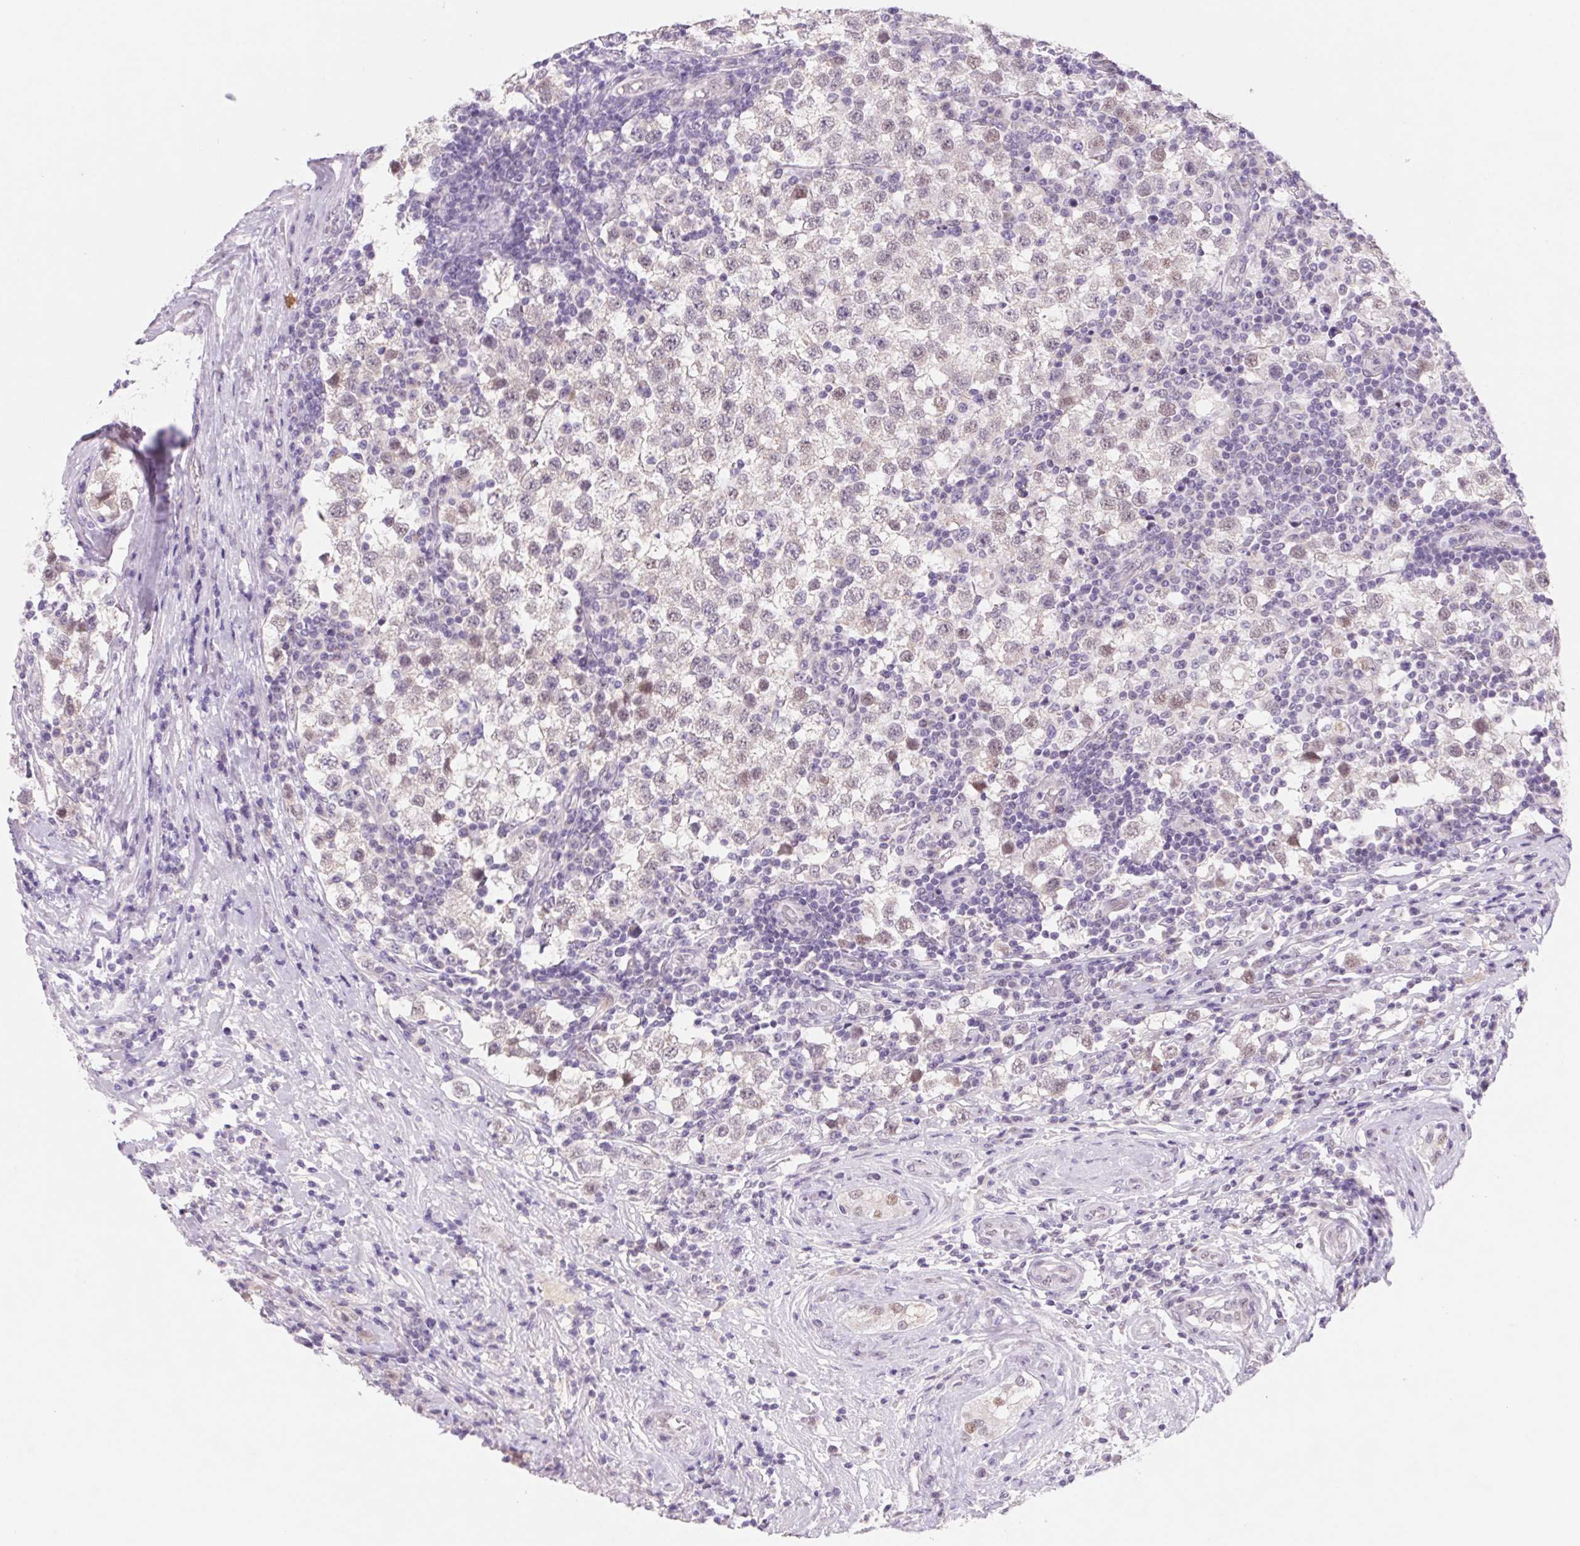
{"staining": {"intensity": "negative", "quantity": "none", "location": "none"}, "tissue": "testis cancer", "cell_type": "Tumor cells", "image_type": "cancer", "snomed": [{"axis": "morphology", "description": "Seminoma, NOS"}, {"axis": "topography", "description": "Testis"}], "caption": "A micrograph of human testis cancer is negative for staining in tumor cells.", "gene": "DPPA5", "patient": {"sex": "male", "age": 34}}